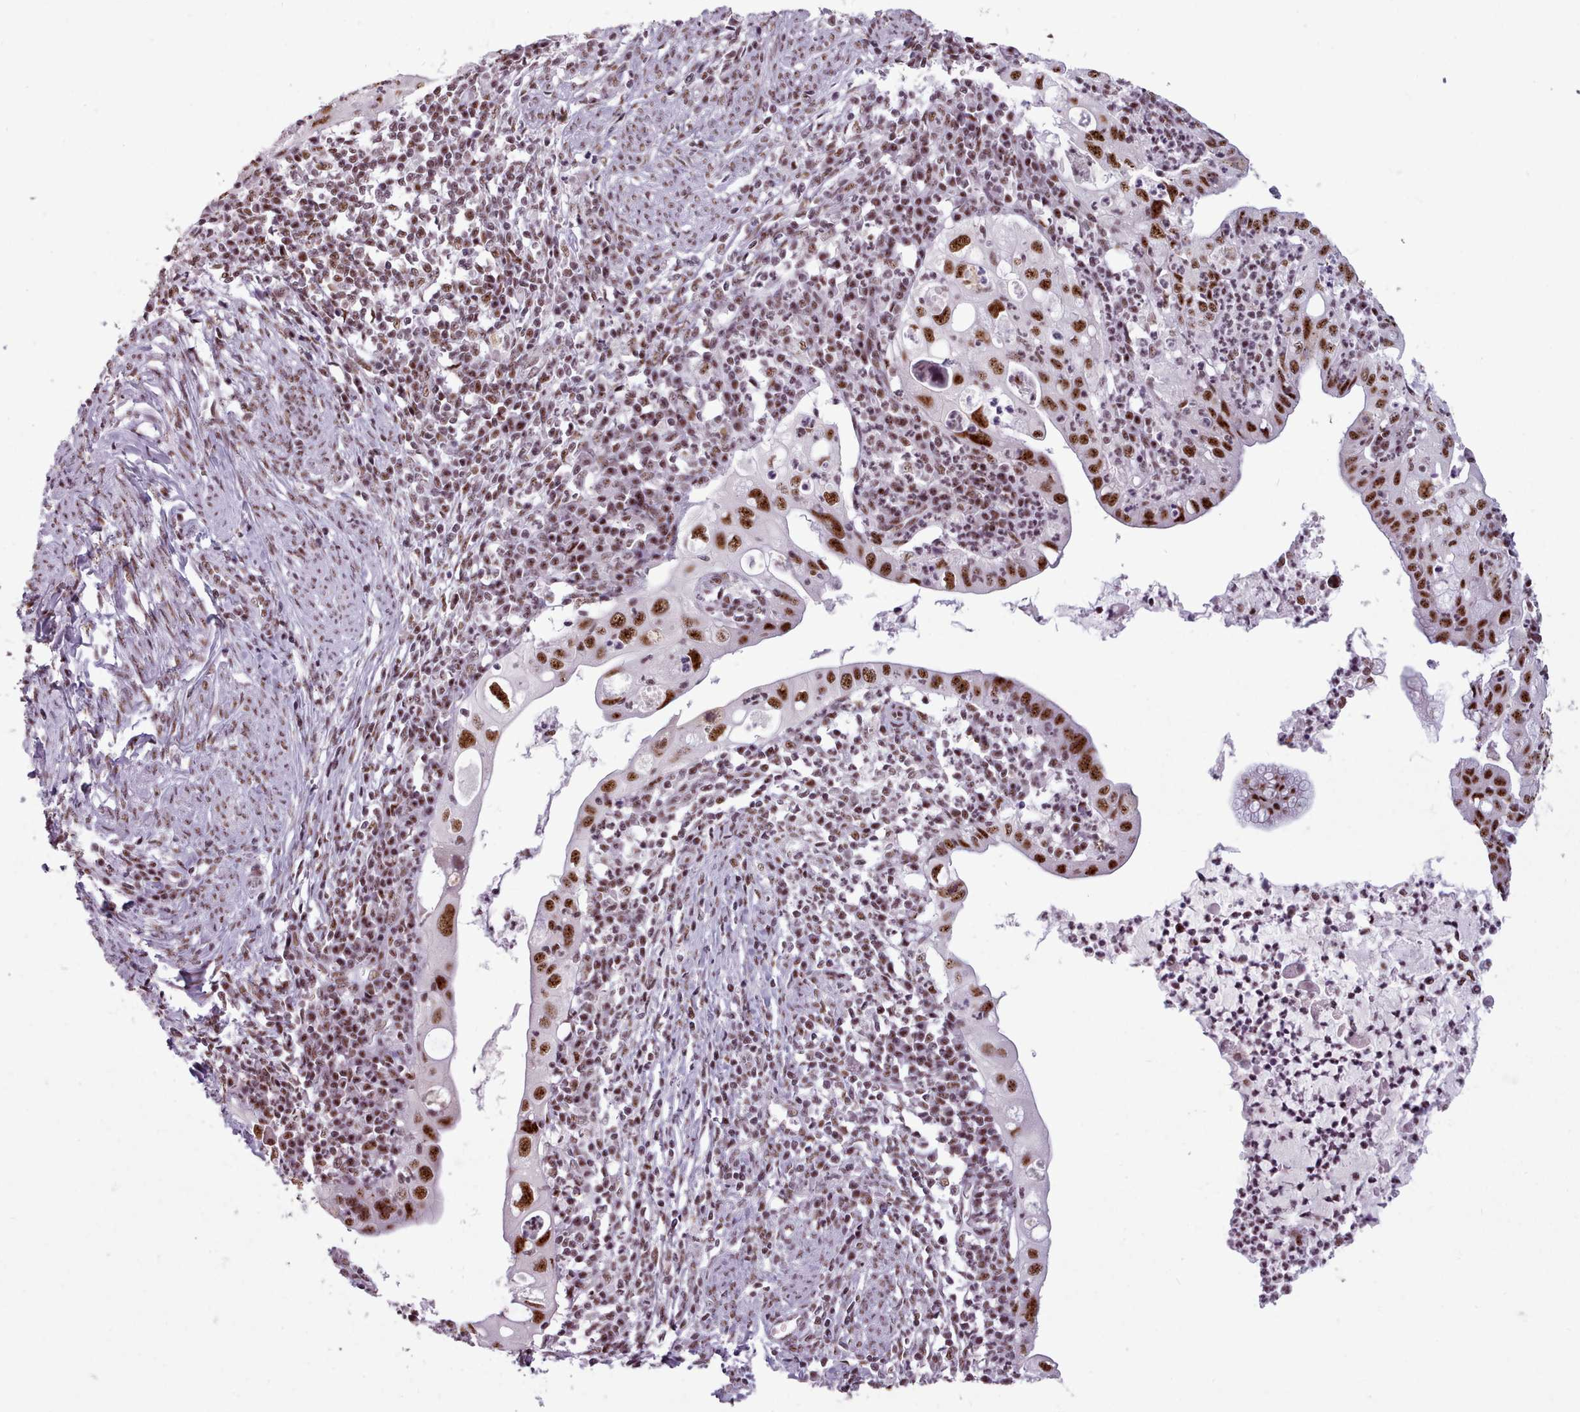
{"staining": {"intensity": "strong", "quantity": ">75%", "location": "nuclear"}, "tissue": "cervical cancer", "cell_type": "Tumor cells", "image_type": "cancer", "snomed": [{"axis": "morphology", "description": "Adenocarcinoma, NOS"}, {"axis": "topography", "description": "Cervix"}], "caption": "IHC micrograph of cervical cancer (adenocarcinoma) stained for a protein (brown), which reveals high levels of strong nuclear expression in approximately >75% of tumor cells.", "gene": "SRRM1", "patient": {"sex": "female", "age": 36}}